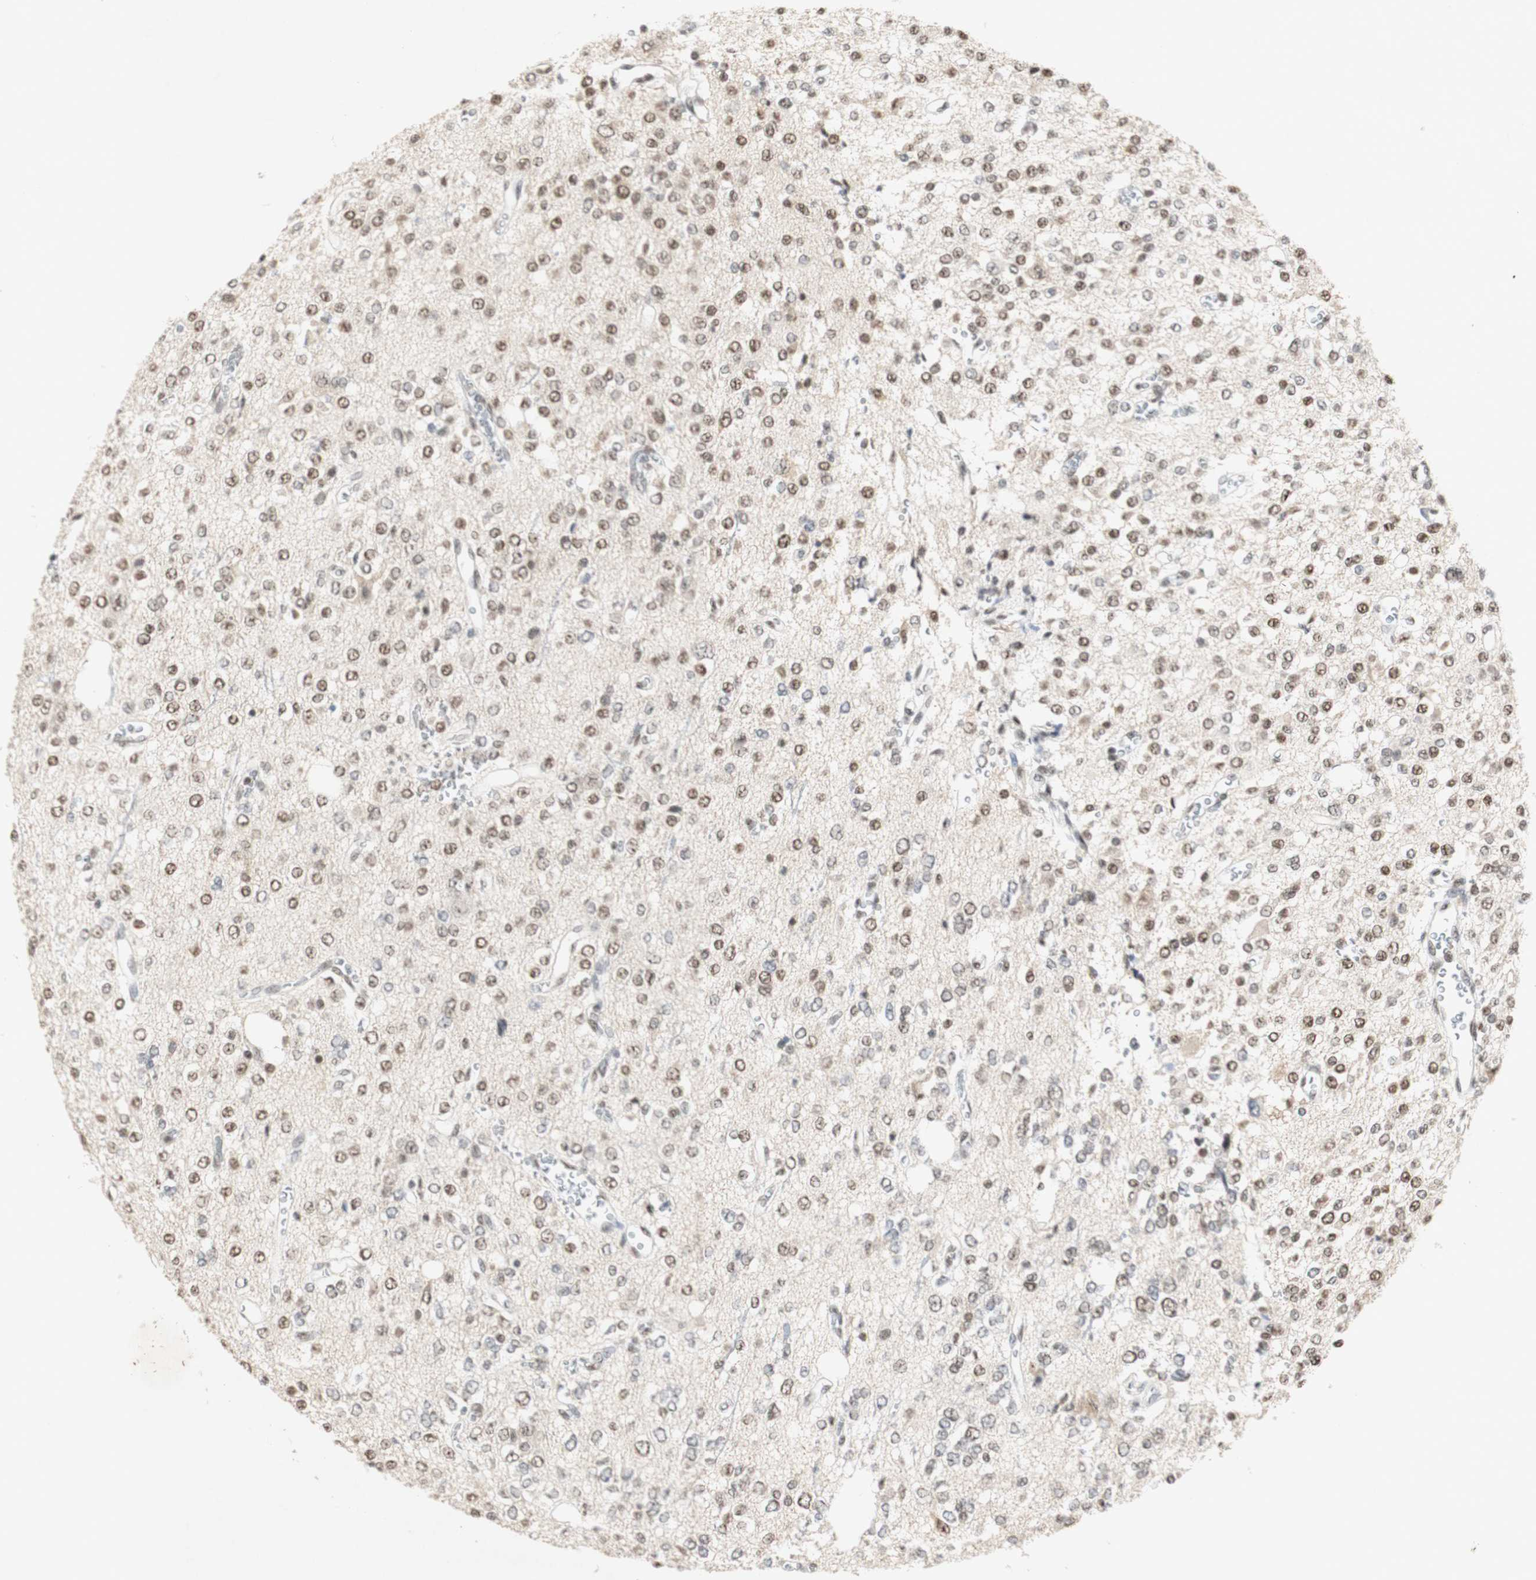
{"staining": {"intensity": "moderate", "quantity": ">75%", "location": "nuclear"}, "tissue": "glioma", "cell_type": "Tumor cells", "image_type": "cancer", "snomed": [{"axis": "morphology", "description": "Glioma, malignant, Low grade"}, {"axis": "topography", "description": "Brain"}], "caption": "Immunohistochemistry (IHC) of human malignant glioma (low-grade) exhibits medium levels of moderate nuclear expression in approximately >75% of tumor cells.", "gene": "SNRPB", "patient": {"sex": "male", "age": 38}}